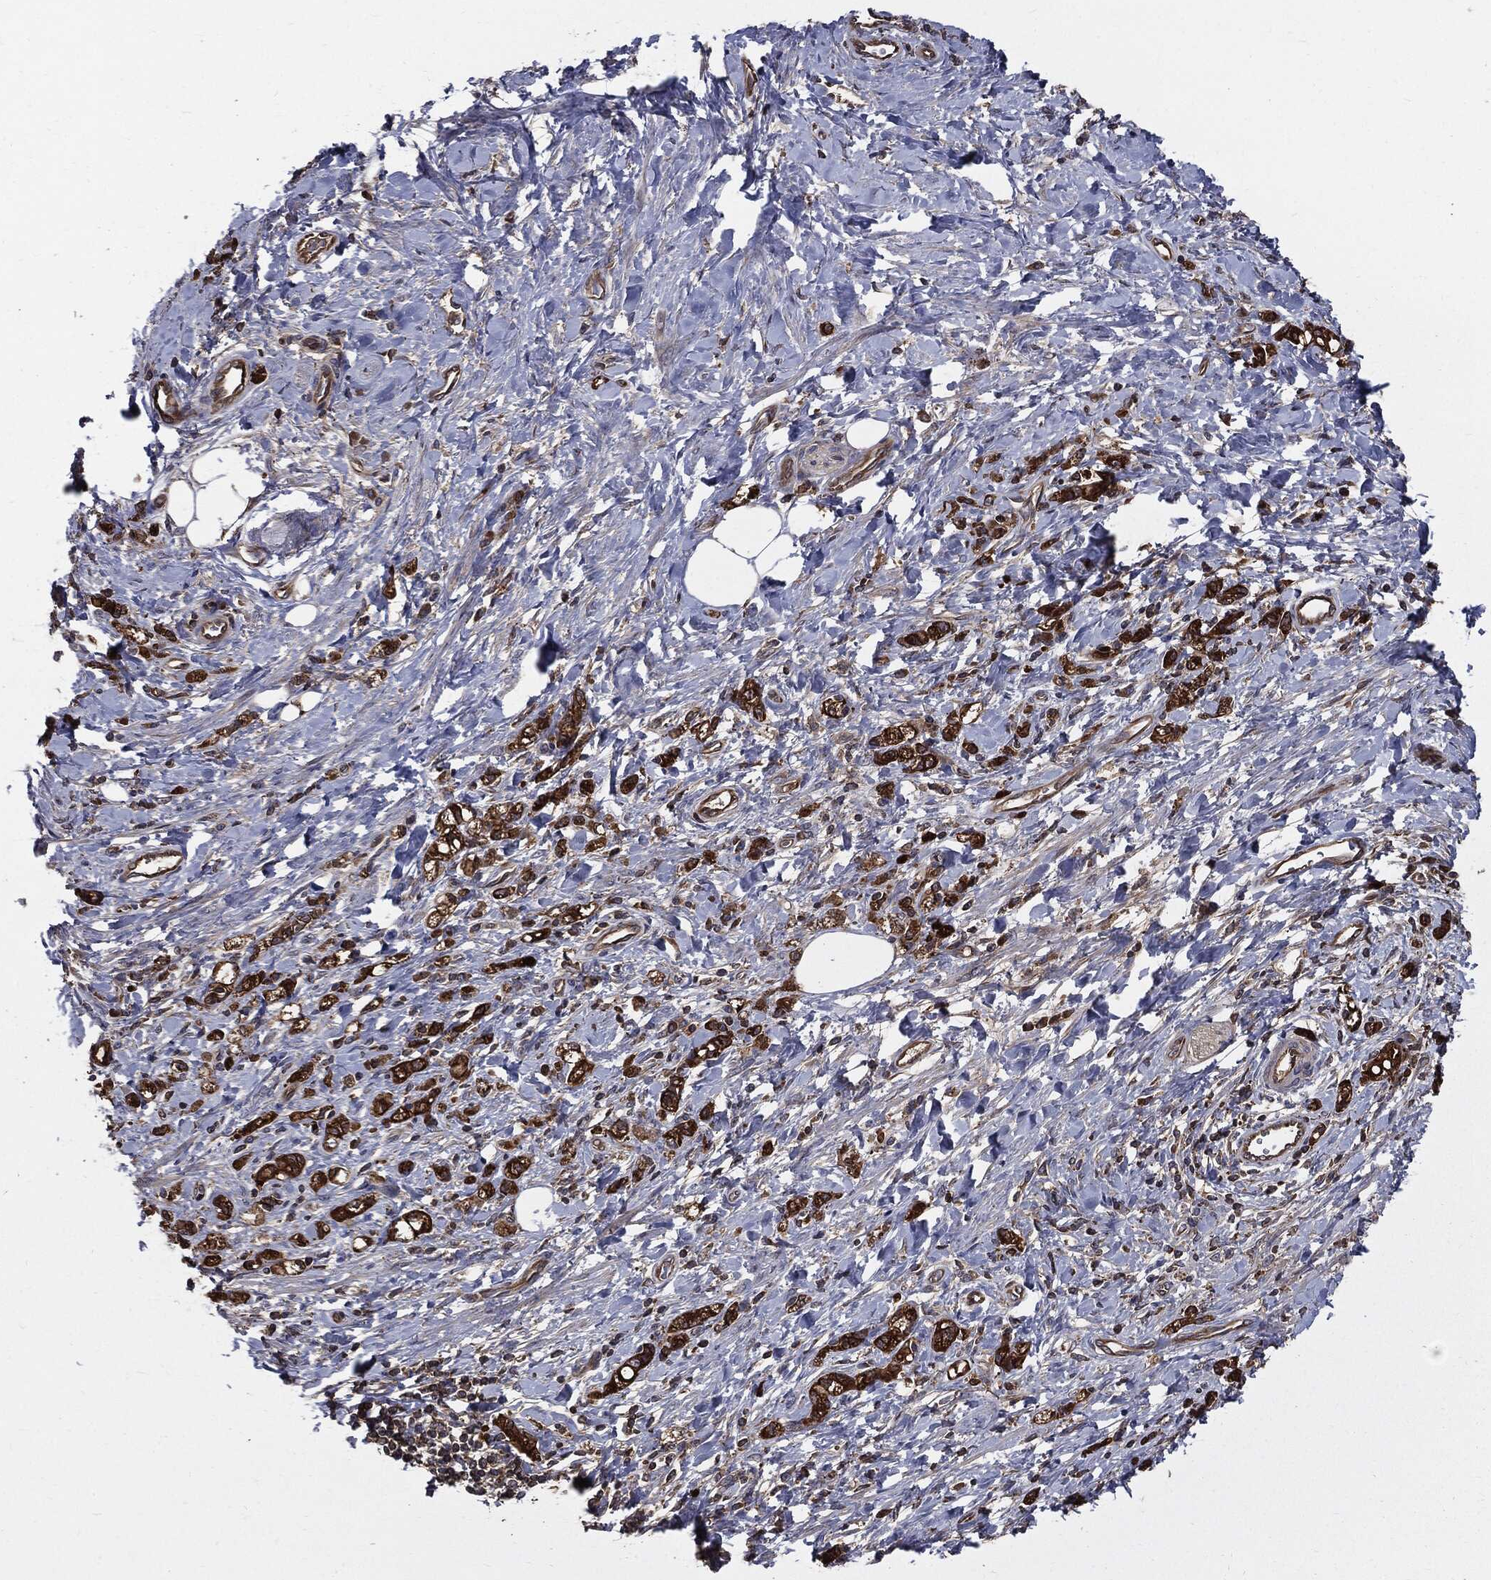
{"staining": {"intensity": "strong", "quantity": ">75%", "location": "cytoplasmic/membranous"}, "tissue": "stomach cancer", "cell_type": "Tumor cells", "image_type": "cancer", "snomed": [{"axis": "morphology", "description": "Adenocarcinoma, NOS"}, {"axis": "topography", "description": "Stomach"}], "caption": "A photomicrograph of human stomach cancer stained for a protein shows strong cytoplasmic/membranous brown staining in tumor cells.", "gene": "PDCD6IP", "patient": {"sex": "male", "age": 77}}